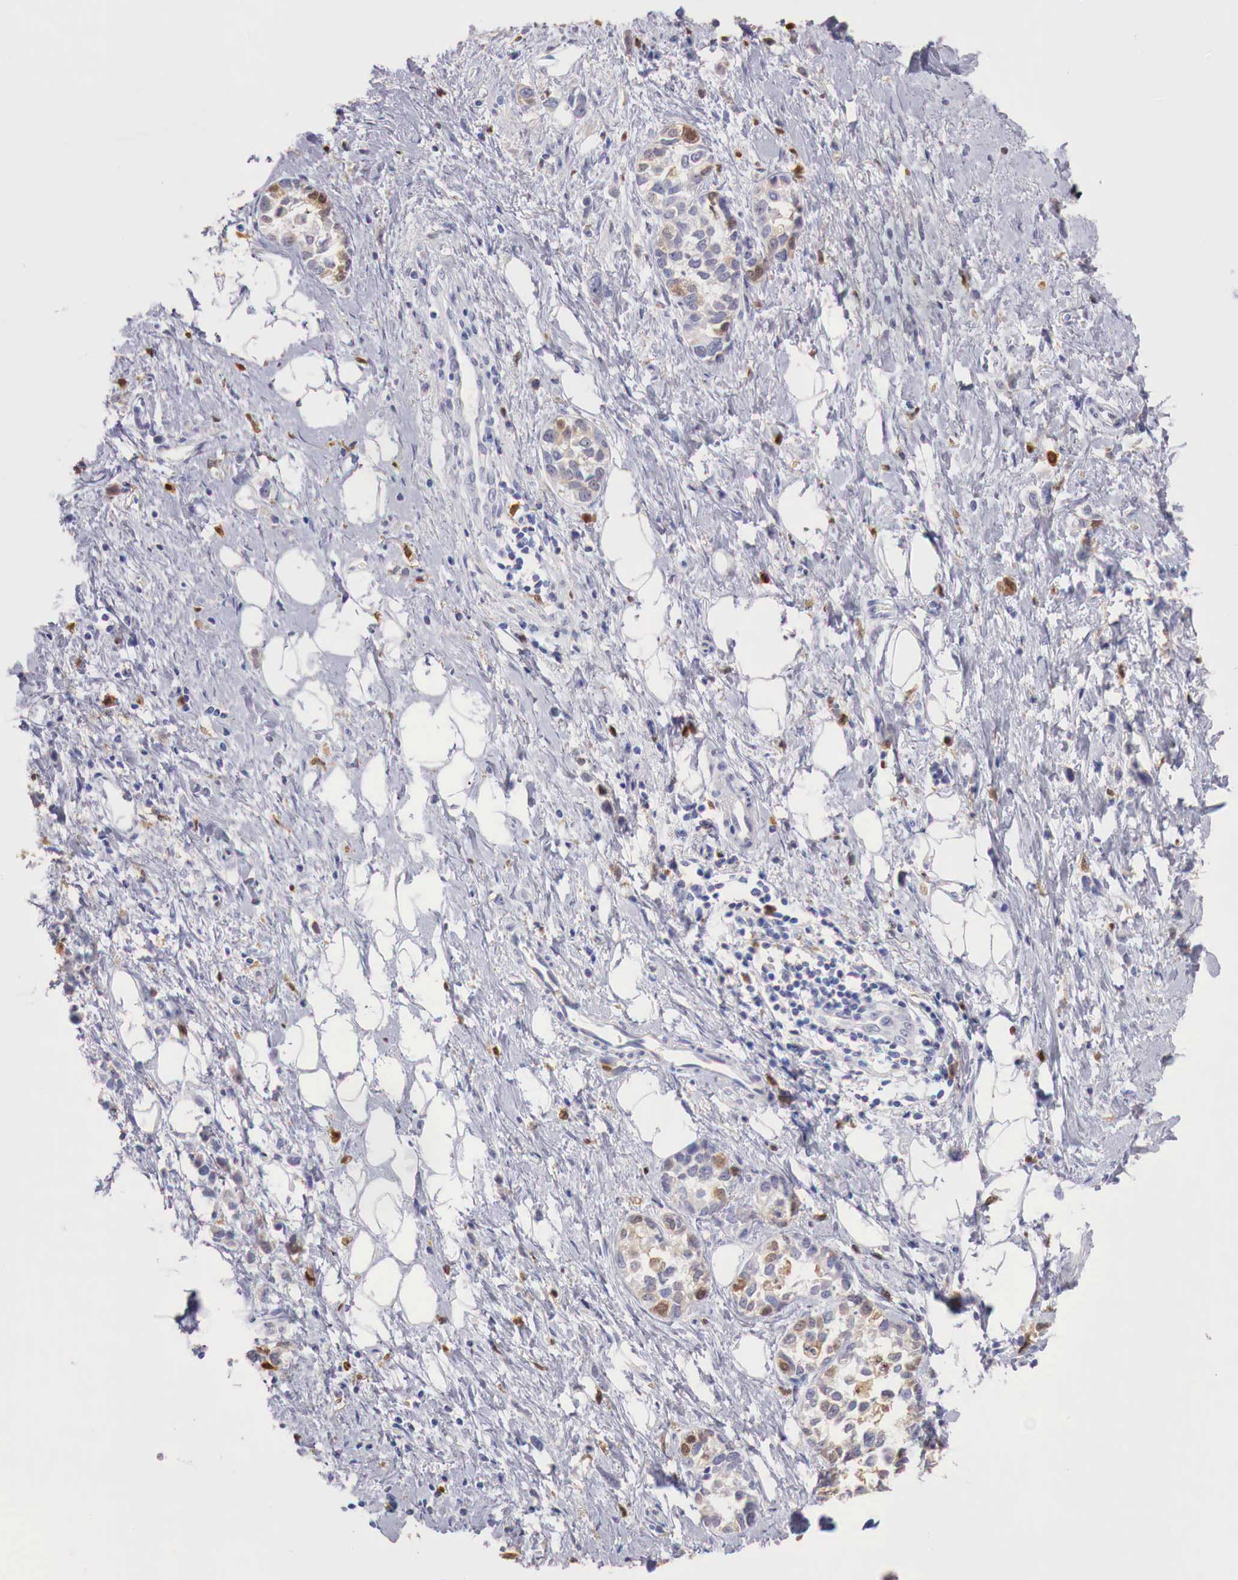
{"staining": {"intensity": "negative", "quantity": "none", "location": "none"}, "tissue": "stomach cancer", "cell_type": "Tumor cells", "image_type": "cancer", "snomed": [{"axis": "morphology", "description": "Adenocarcinoma, NOS"}, {"axis": "topography", "description": "Stomach, upper"}], "caption": "Histopathology image shows no significant protein expression in tumor cells of stomach cancer. The staining was performed using DAB to visualize the protein expression in brown, while the nuclei were stained in blue with hematoxylin (Magnification: 20x).", "gene": "RENBP", "patient": {"sex": "male", "age": 76}}